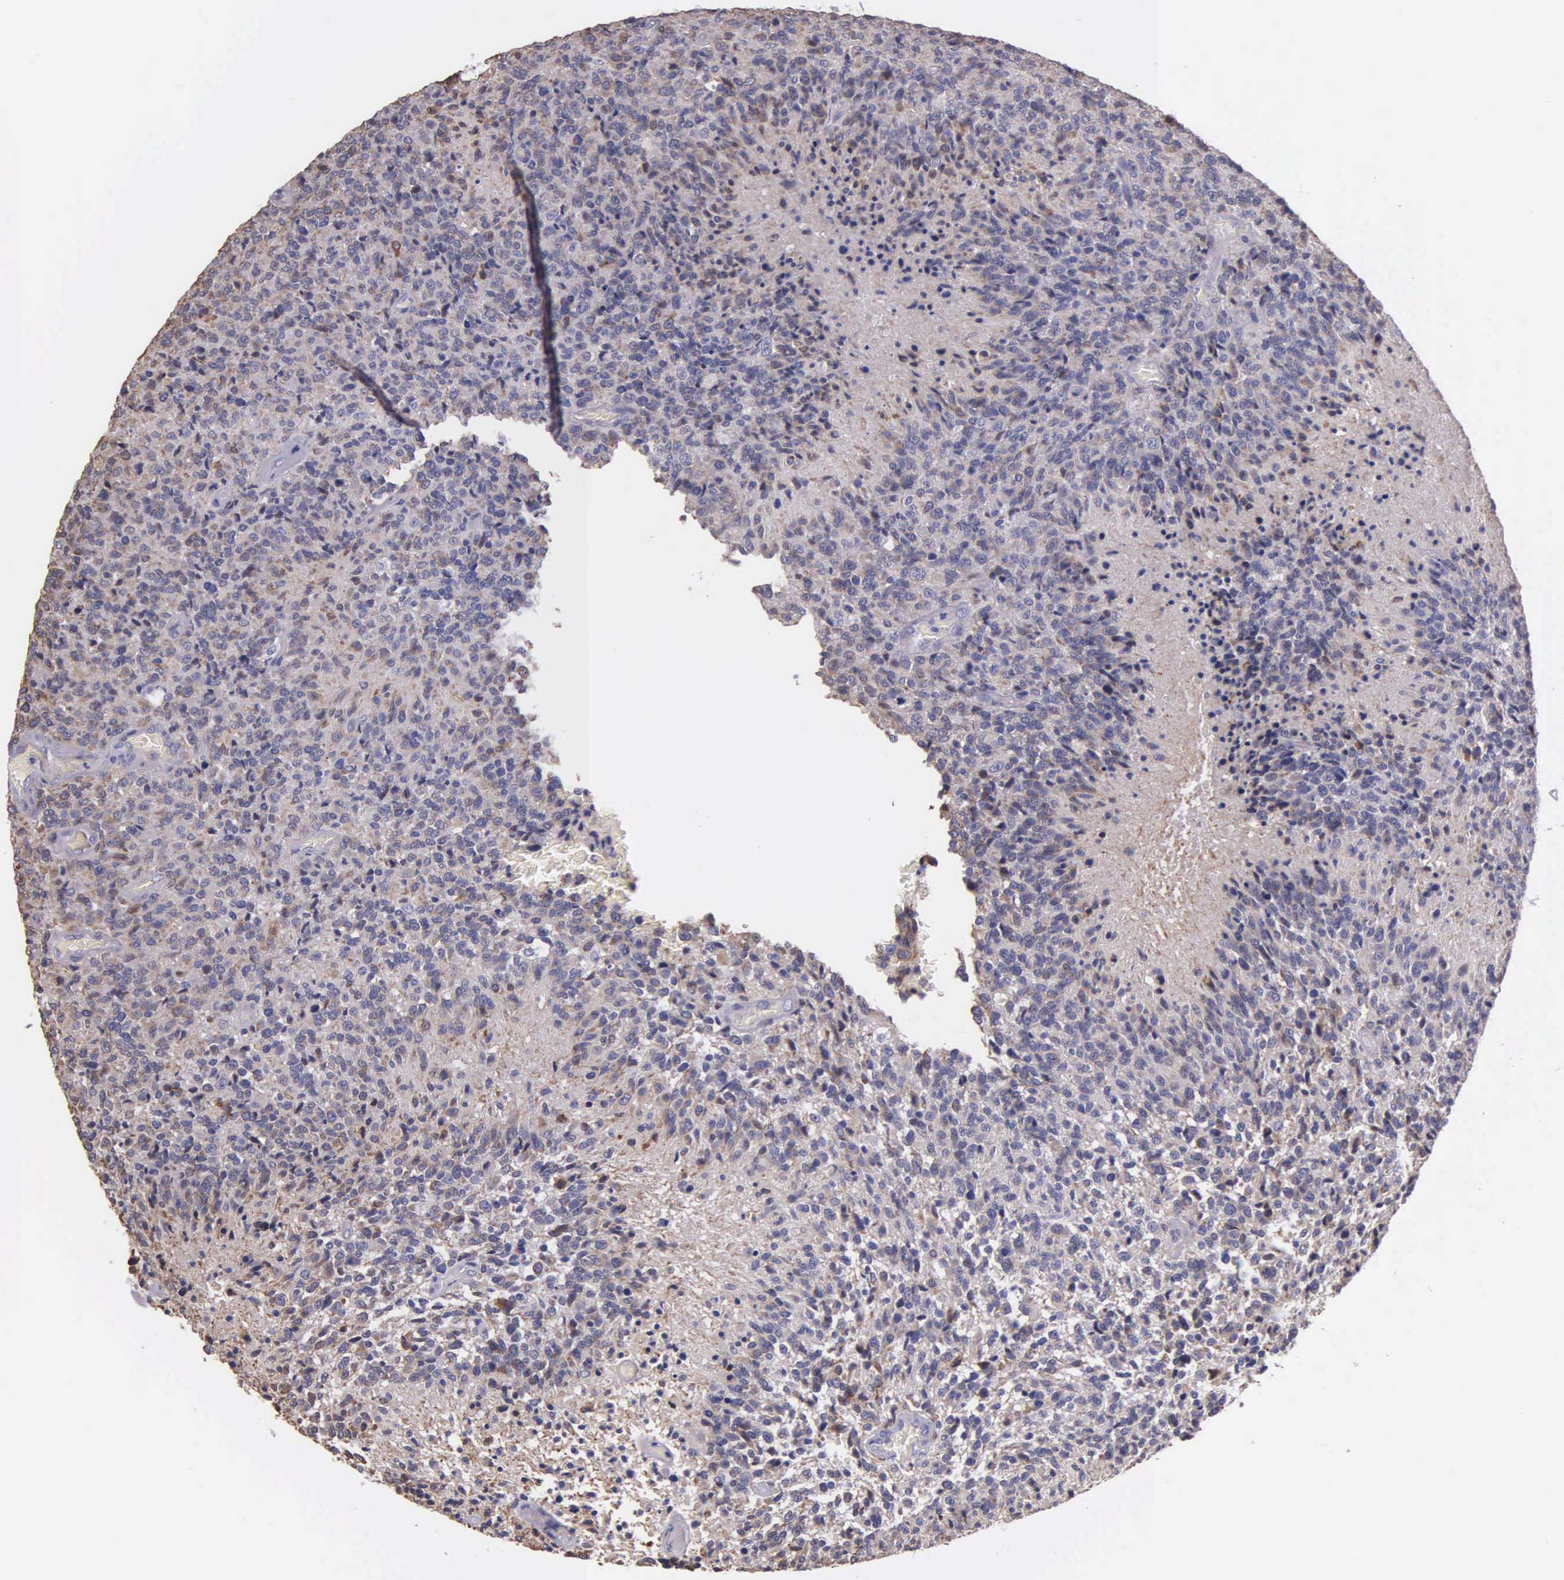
{"staining": {"intensity": "weak", "quantity": "25%-75%", "location": "cytoplasmic/membranous"}, "tissue": "glioma", "cell_type": "Tumor cells", "image_type": "cancer", "snomed": [{"axis": "morphology", "description": "Glioma, malignant, High grade"}, {"axis": "topography", "description": "Brain"}], "caption": "Protein expression analysis of glioma demonstrates weak cytoplasmic/membranous expression in about 25%-75% of tumor cells.", "gene": "ZC3H12B", "patient": {"sex": "male", "age": 36}}